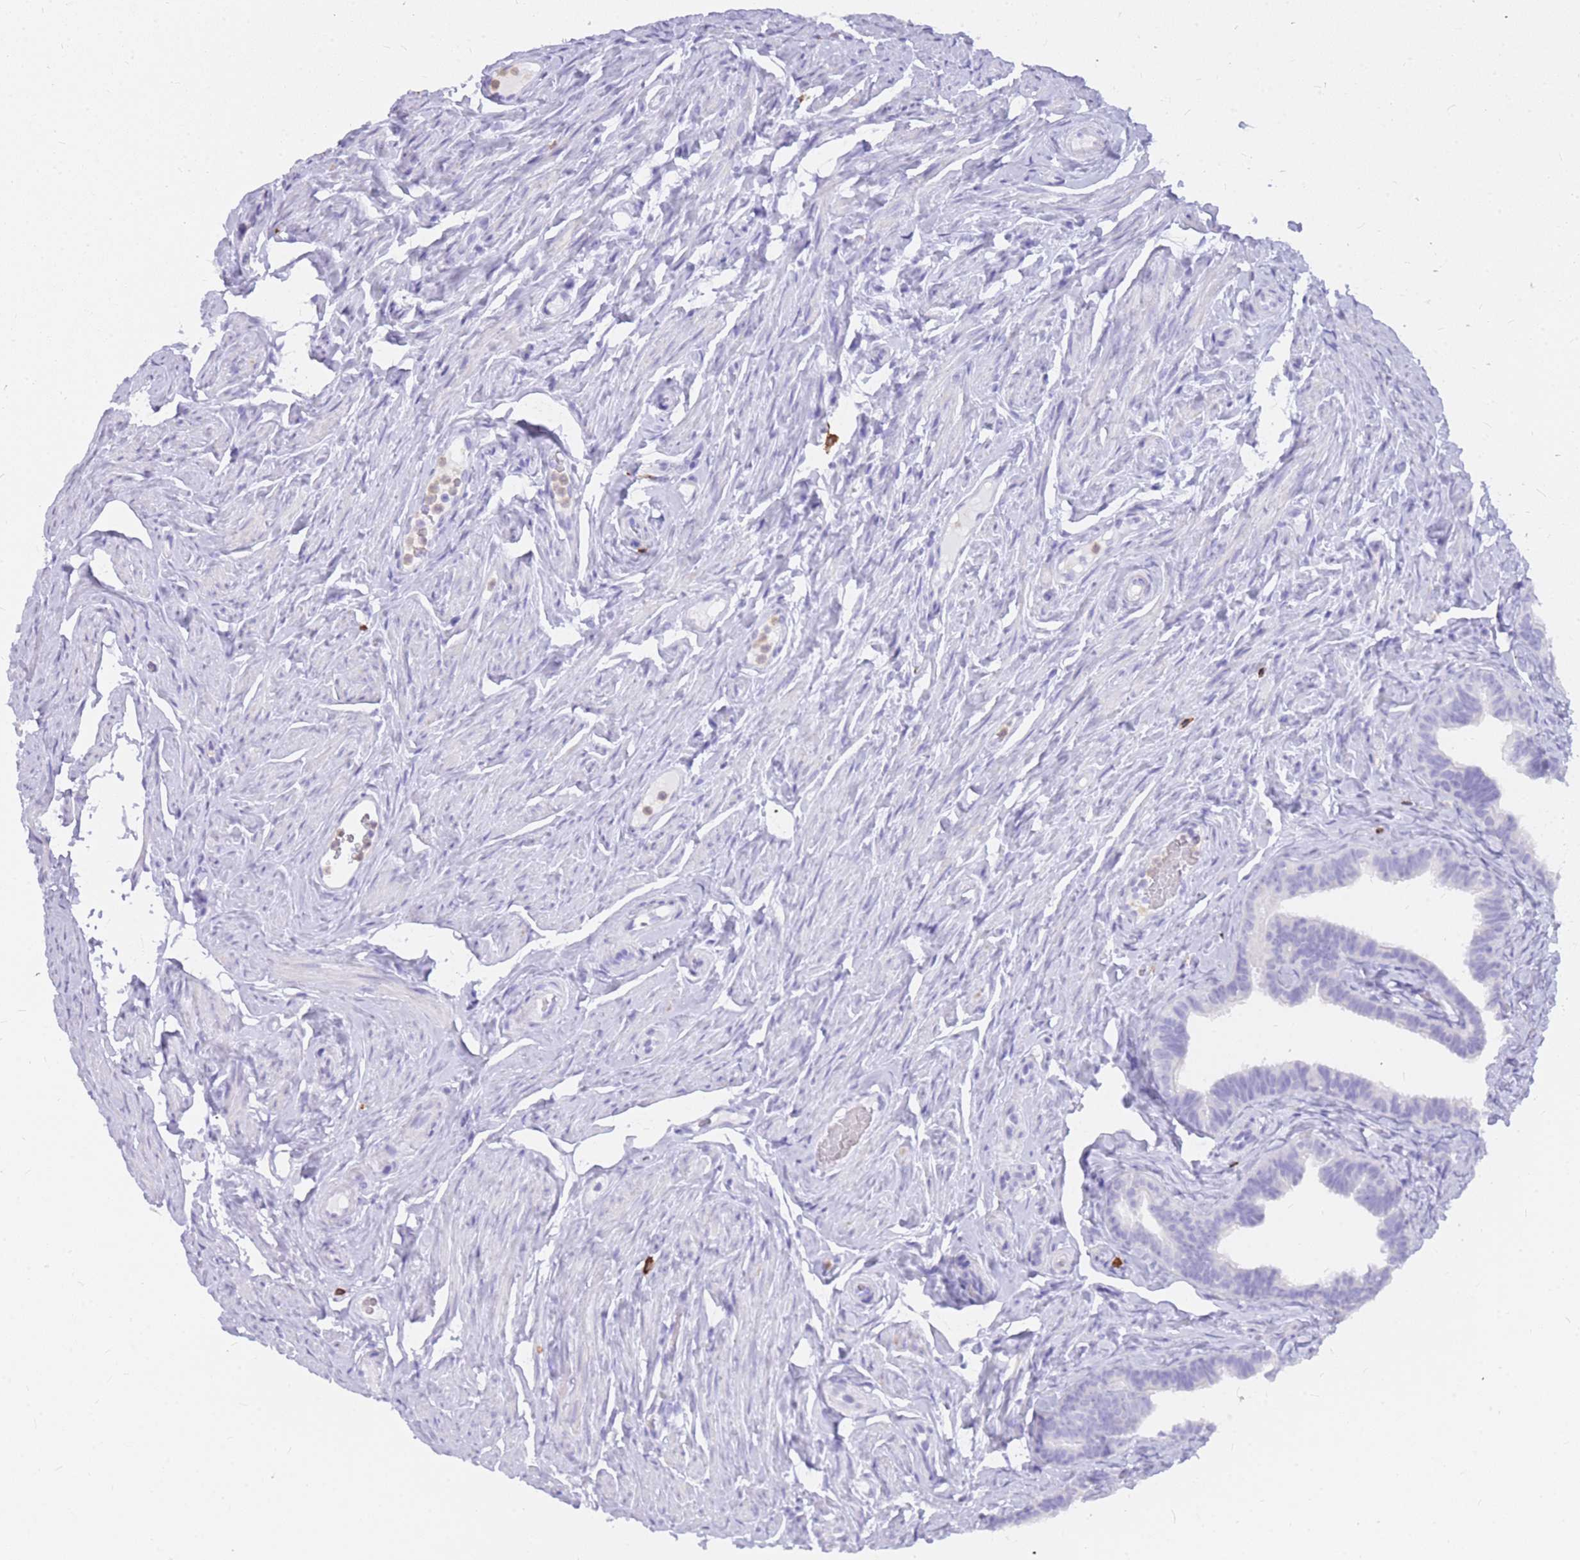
{"staining": {"intensity": "negative", "quantity": "none", "location": "none"}, "tissue": "fallopian tube", "cell_type": "Glandular cells", "image_type": "normal", "snomed": [{"axis": "morphology", "description": "Normal tissue, NOS"}, {"axis": "topography", "description": "Fallopian tube"}], "caption": "High power microscopy micrograph of an IHC micrograph of benign fallopian tube, revealing no significant staining in glandular cells.", "gene": "HERC1", "patient": {"sex": "female", "age": 65}}